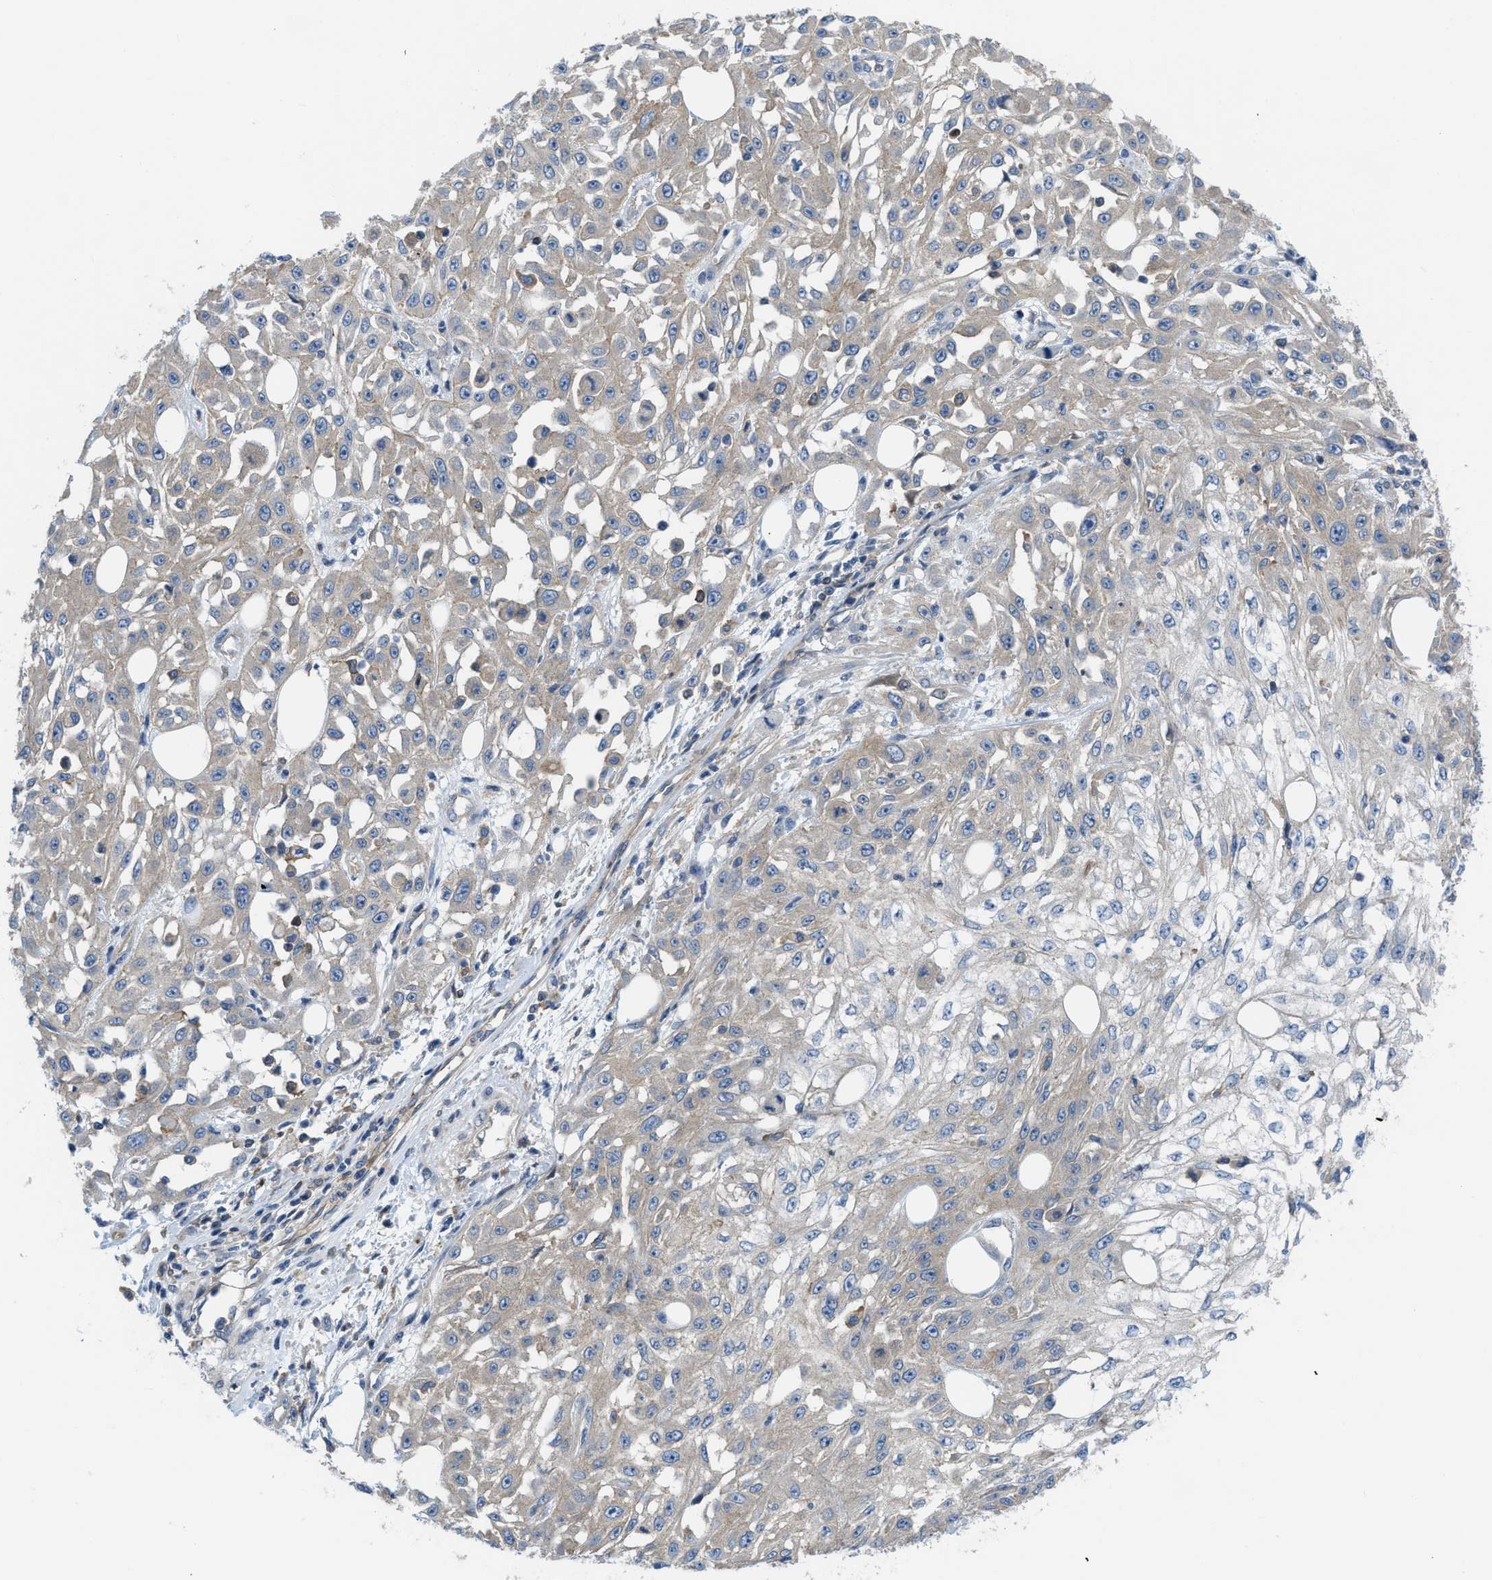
{"staining": {"intensity": "weak", "quantity": "25%-75%", "location": "cytoplasmic/membranous"}, "tissue": "skin cancer", "cell_type": "Tumor cells", "image_type": "cancer", "snomed": [{"axis": "morphology", "description": "Squamous cell carcinoma, NOS"}, {"axis": "morphology", "description": "Squamous cell carcinoma, metastatic, NOS"}, {"axis": "topography", "description": "Skin"}, {"axis": "topography", "description": "Lymph node"}], "caption": "Immunohistochemical staining of skin cancer (metastatic squamous cell carcinoma) displays weak cytoplasmic/membranous protein positivity in approximately 25%-75% of tumor cells. (DAB (3,3'-diaminobenzidine) IHC, brown staining for protein, blue staining for nuclei).", "gene": "MYO18A", "patient": {"sex": "male", "age": 75}}